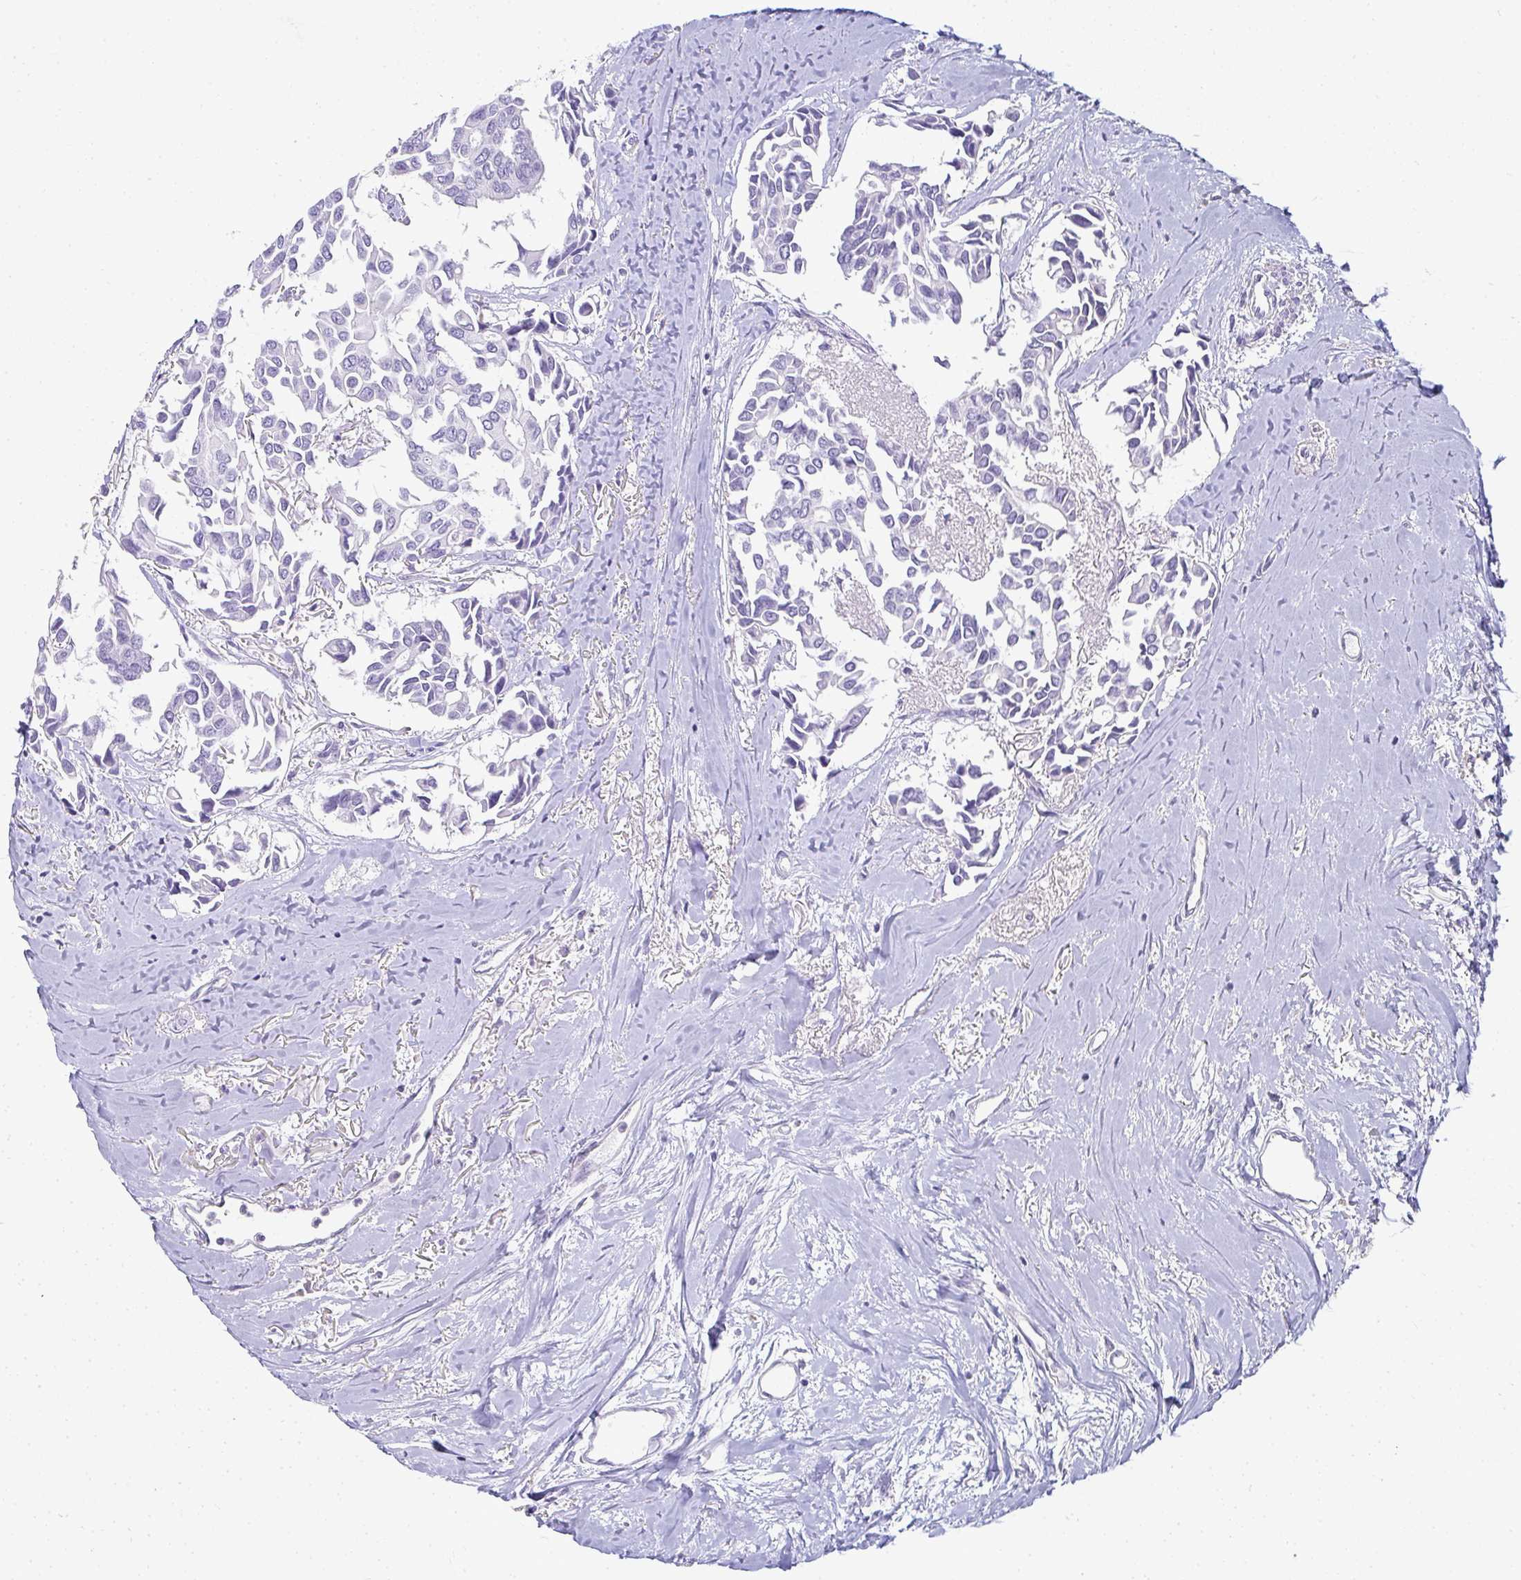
{"staining": {"intensity": "negative", "quantity": "none", "location": "none"}, "tissue": "breast cancer", "cell_type": "Tumor cells", "image_type": "cancer", "snomed": [{"axis": "morphology", "description": "Duct carcinoma"}, {"axis": "topography", "description": "Breast"}], "caption": "A high-resolution photomicrograph shows immunohistochemistry (IHC) staining of breast cancer, which shows no significant staining in tumor cells.", "gene": "ZSWIM3", "patient": {"sex": "female", "age": 54}}